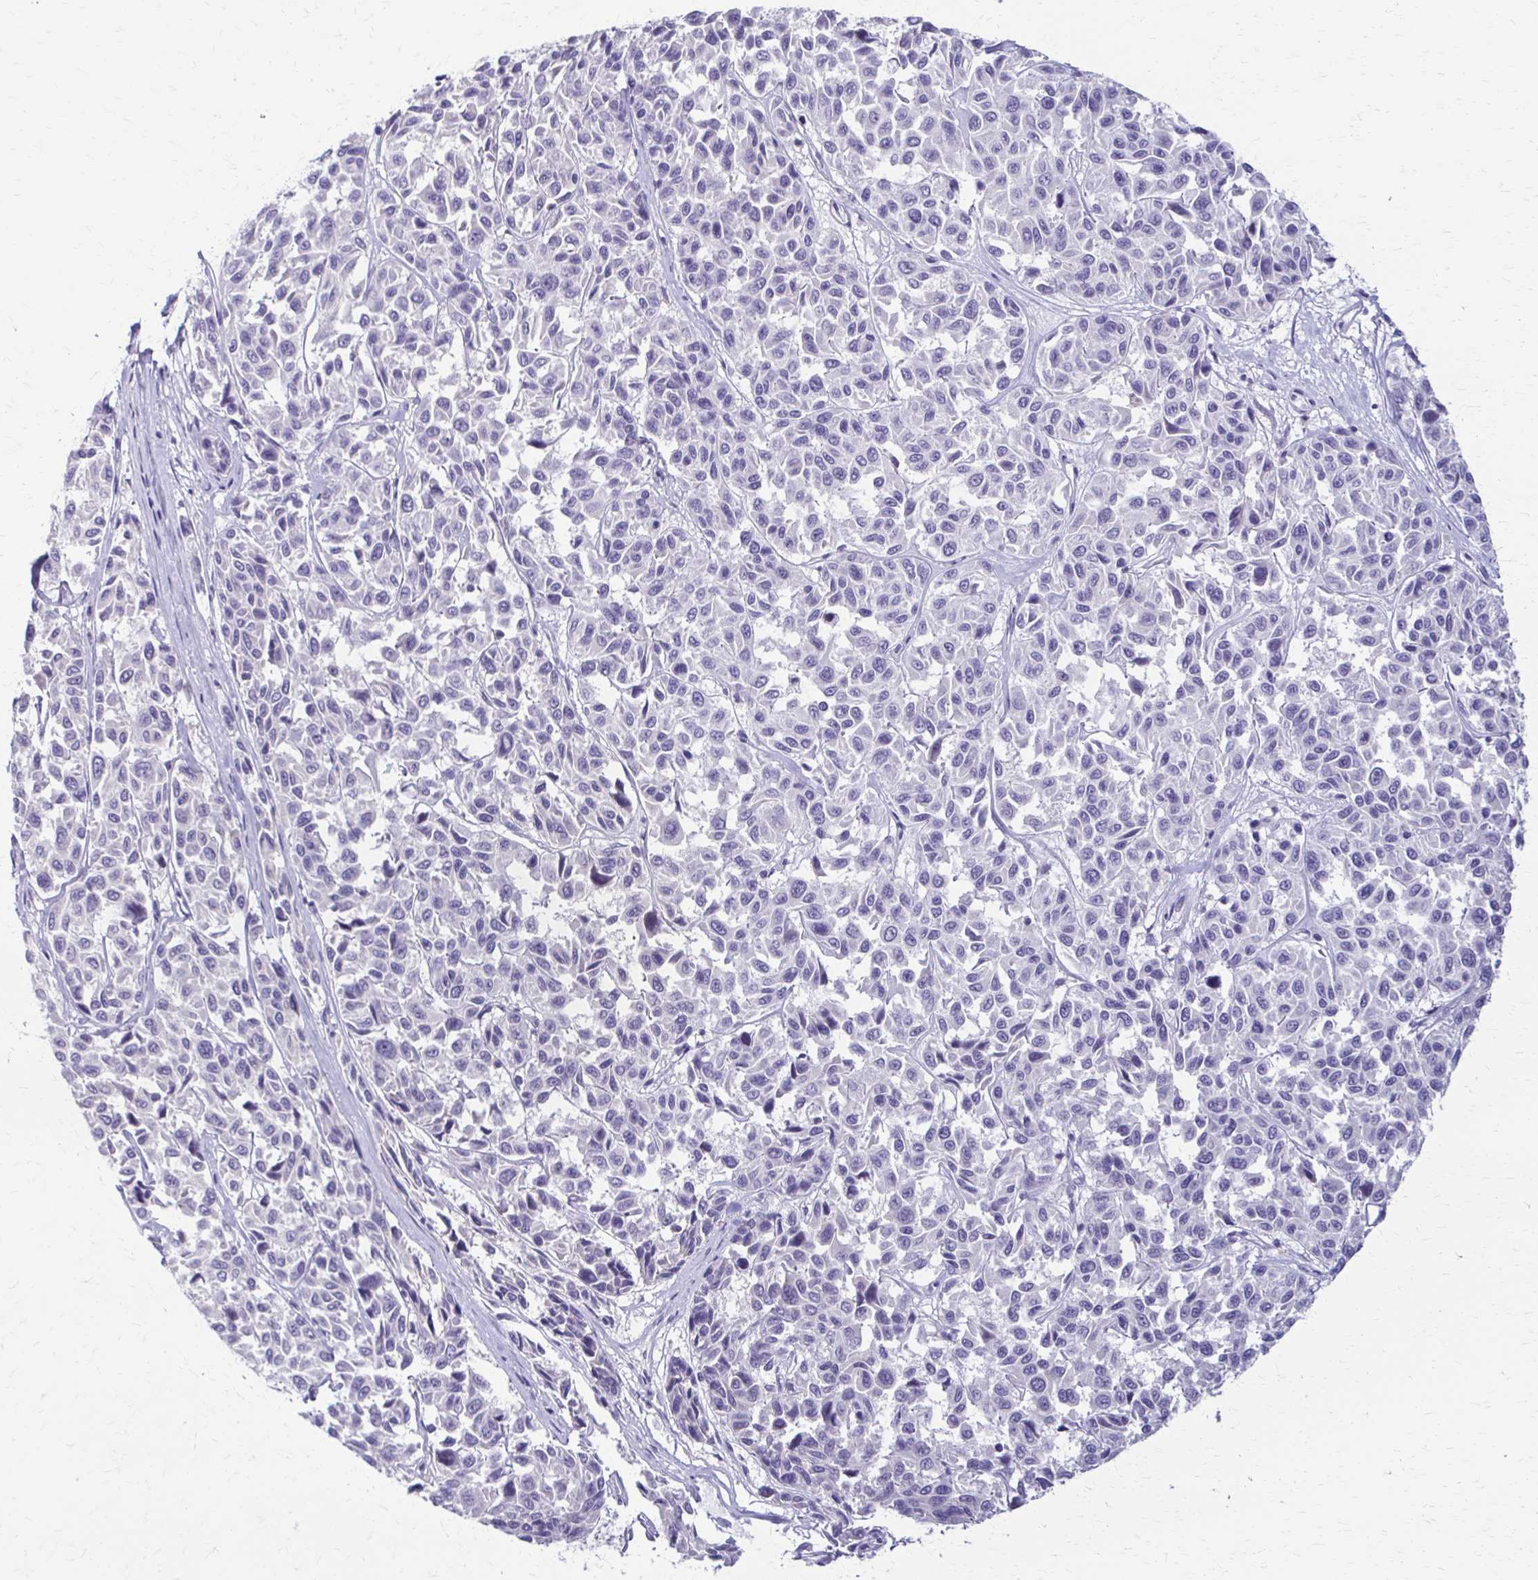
{"staining": {"intensity": "negative", "quantity": "none", "location": "none"}, "tissue": "melanoma", "cell_type": "Tumor cells", "image_type": "cancer", "snomed": [{"axis": "morphology", "description": "Malignant melanoma, NOS"}, {"axis": "topography", "description": "Skin"}], "caption": "Immunohistochemistry photomicrograph of human malignant melanoma stained for a protein (brown), which shows no expression in tumor cells.", "gene": "PIK3AP1", "patient": {"sex": "female", "age": 66}}